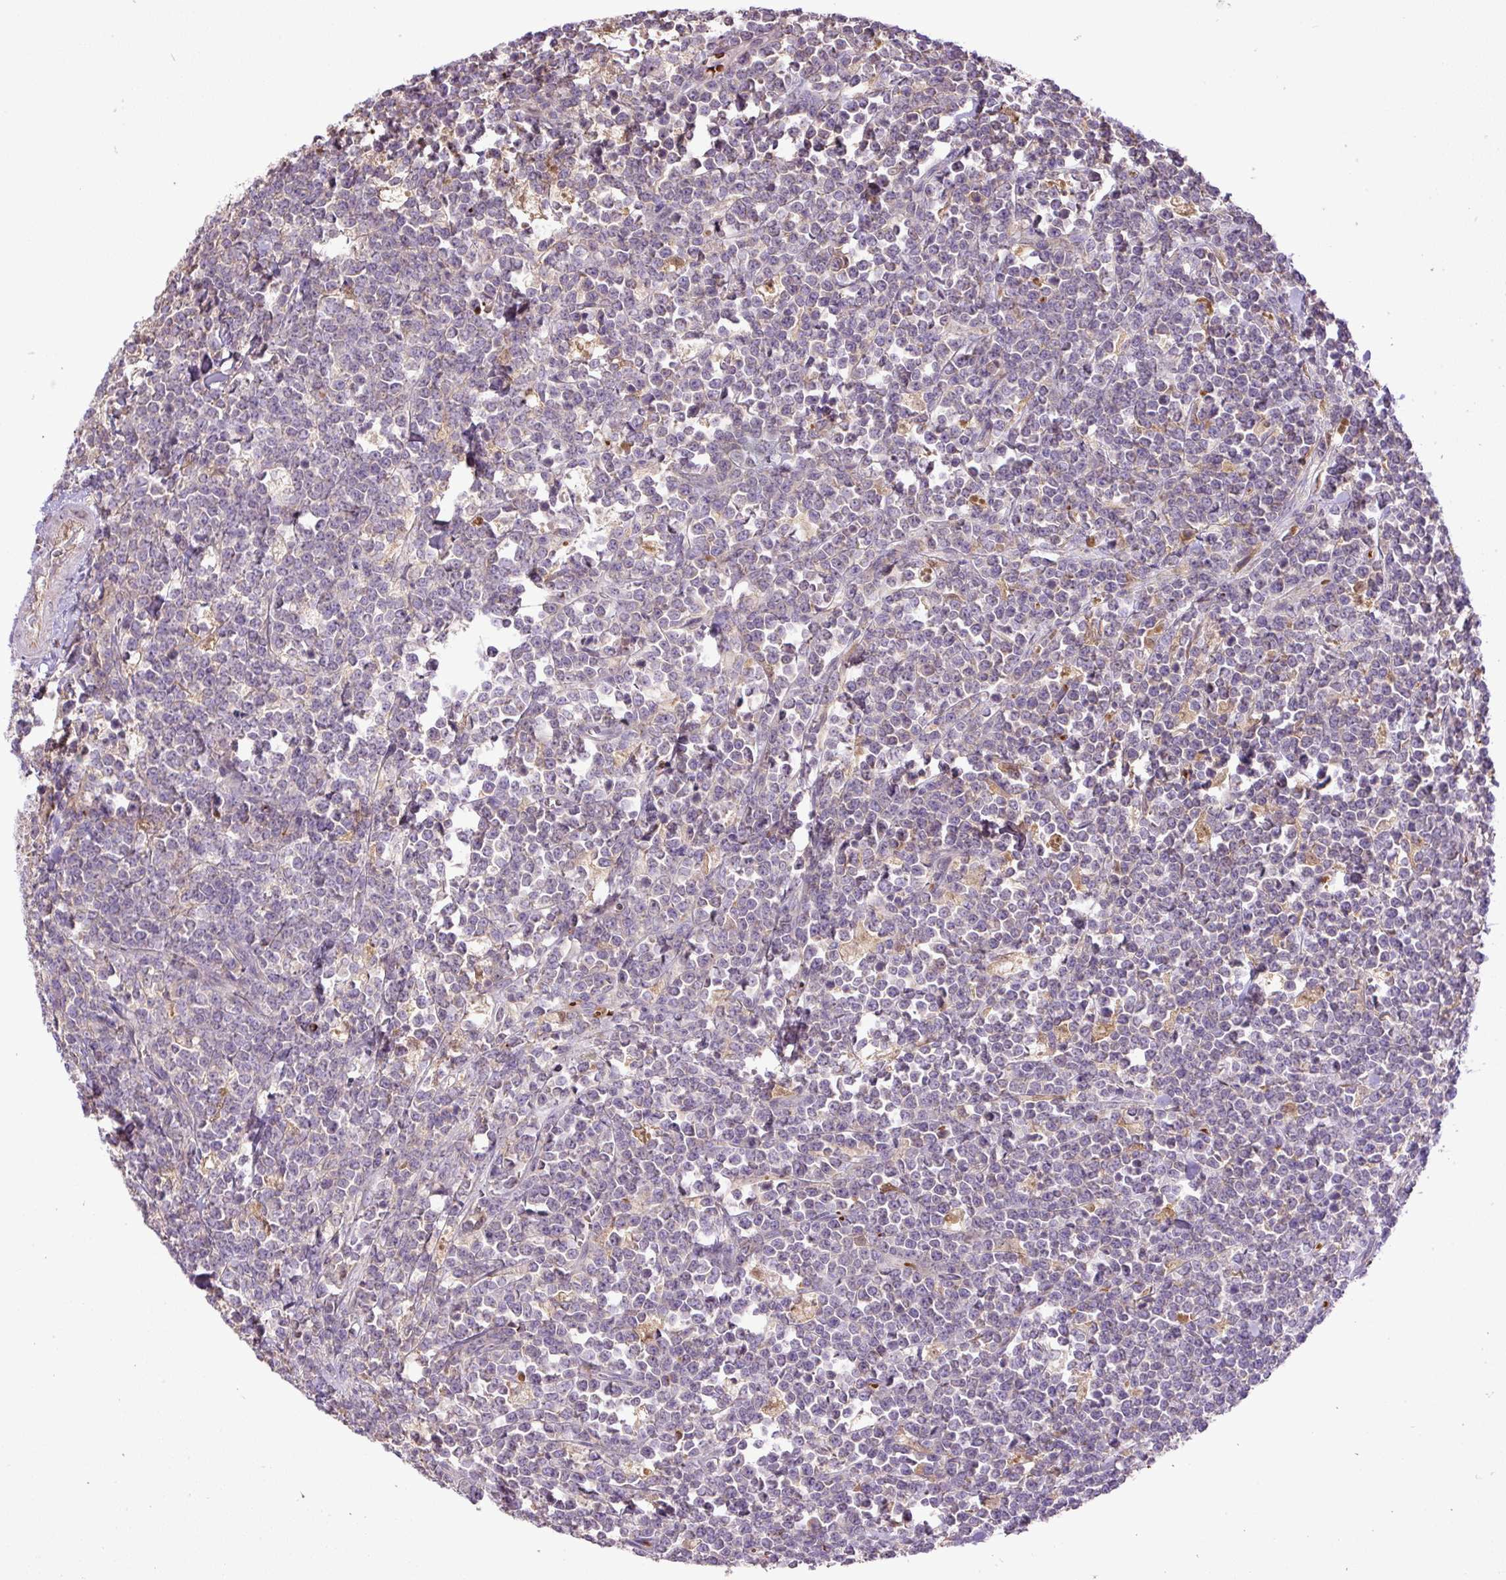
{"staining": {"intensity": "negative", "quantity": "none", "location": "none"}, "tissue": "lymphoma", "cell_type": "Tumor cells", "image_type": "cancer", "snomed": [{"axis": "morphology", "description": "Malignant lymphoma, non-Hodgkin's type, High grade"}, {"axis": "topography", "description": "Small intestine"}, {"axis": "topography", "description": "Colon"}], "caption": "Tumor cells show no significant staining in high-grade malignant lymphoma, non-Hodgkin's type.", "gene": "CXCL13", "patient": {"sex": "male", "age": 8}}